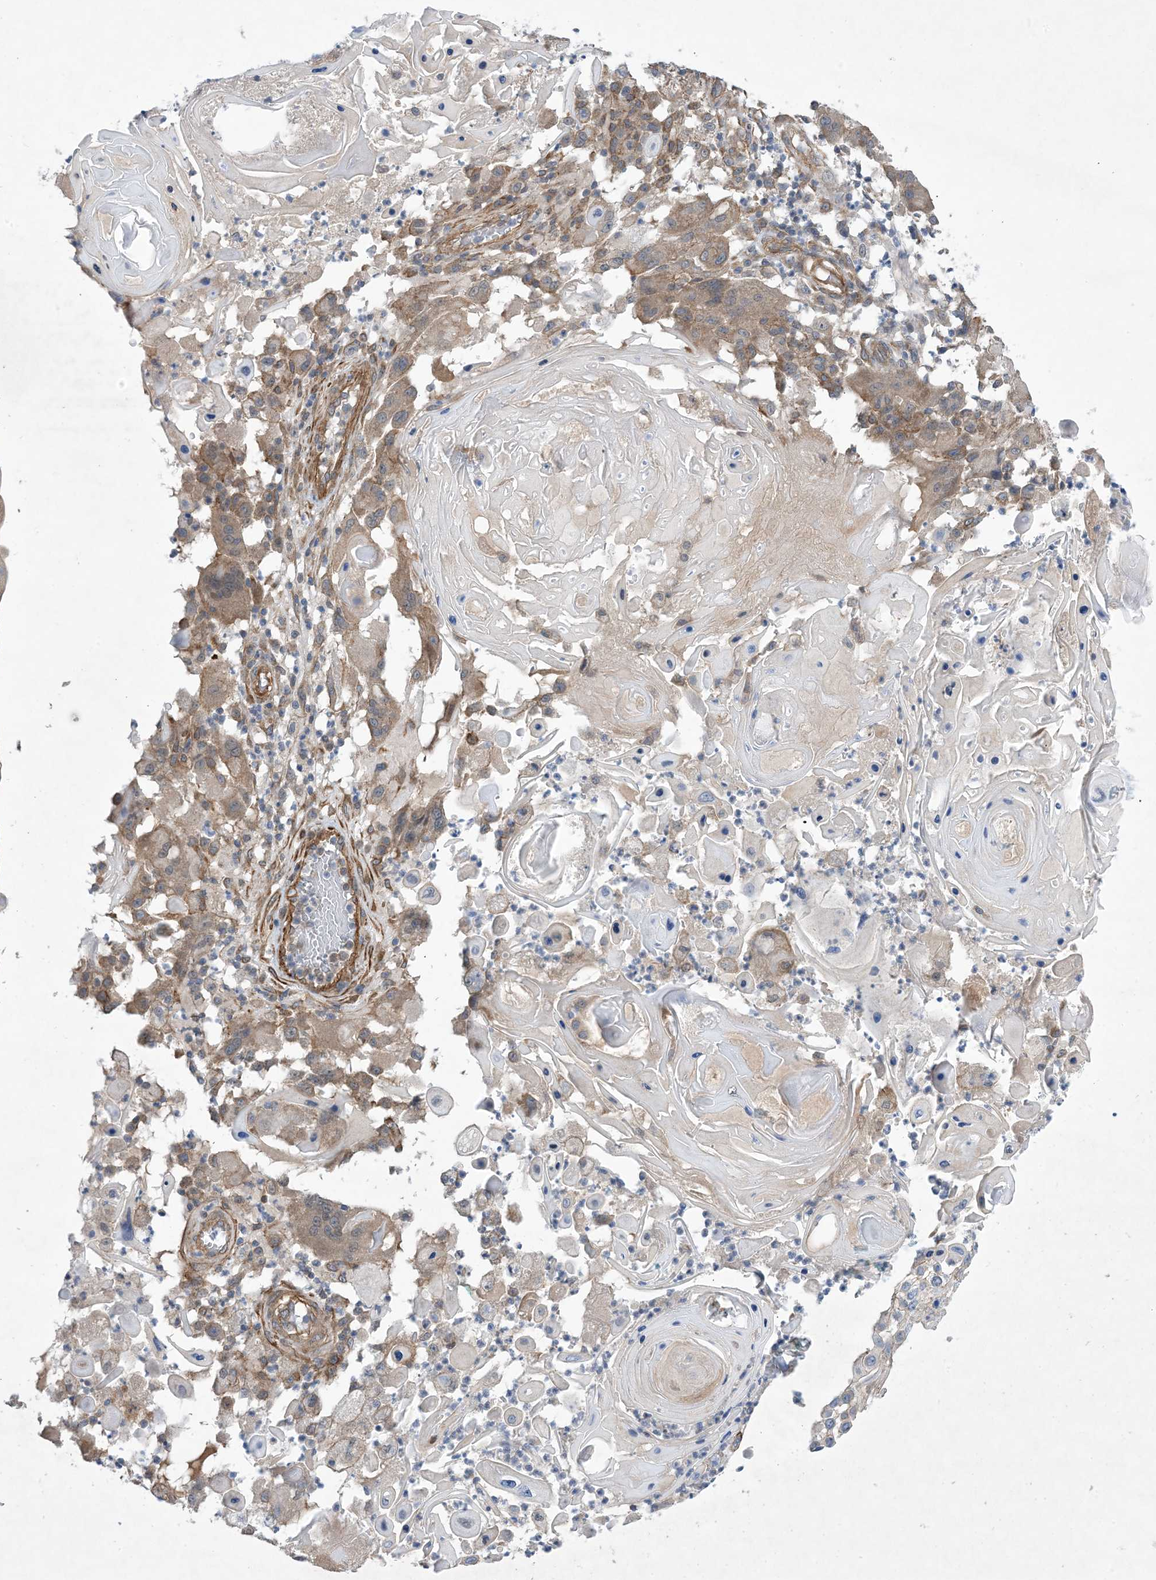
{"staining": {"intensity": "moderate", "quantity": ">75%", "location": "cytoplasmic/membranous"}, "tissue": "skin cancer", "cell_type": "Tumor cells", "image_type": "cancer", "snomed": [{"axis": "morphology", "description": "Squamous cell carcinoma, NOS"}, {"axis": "topography", "description": "Skin"}], "caption": "An immunohistochemistry (IHC) image of neoplastic tissue is shown. Protein staining in brown highlights moderate cytoplasmic/membranous positivity in skin squamous cell carcinoma within tumor cells.", "gene": "EHBP1", "patient": {"sex": "female", "age": 44}}